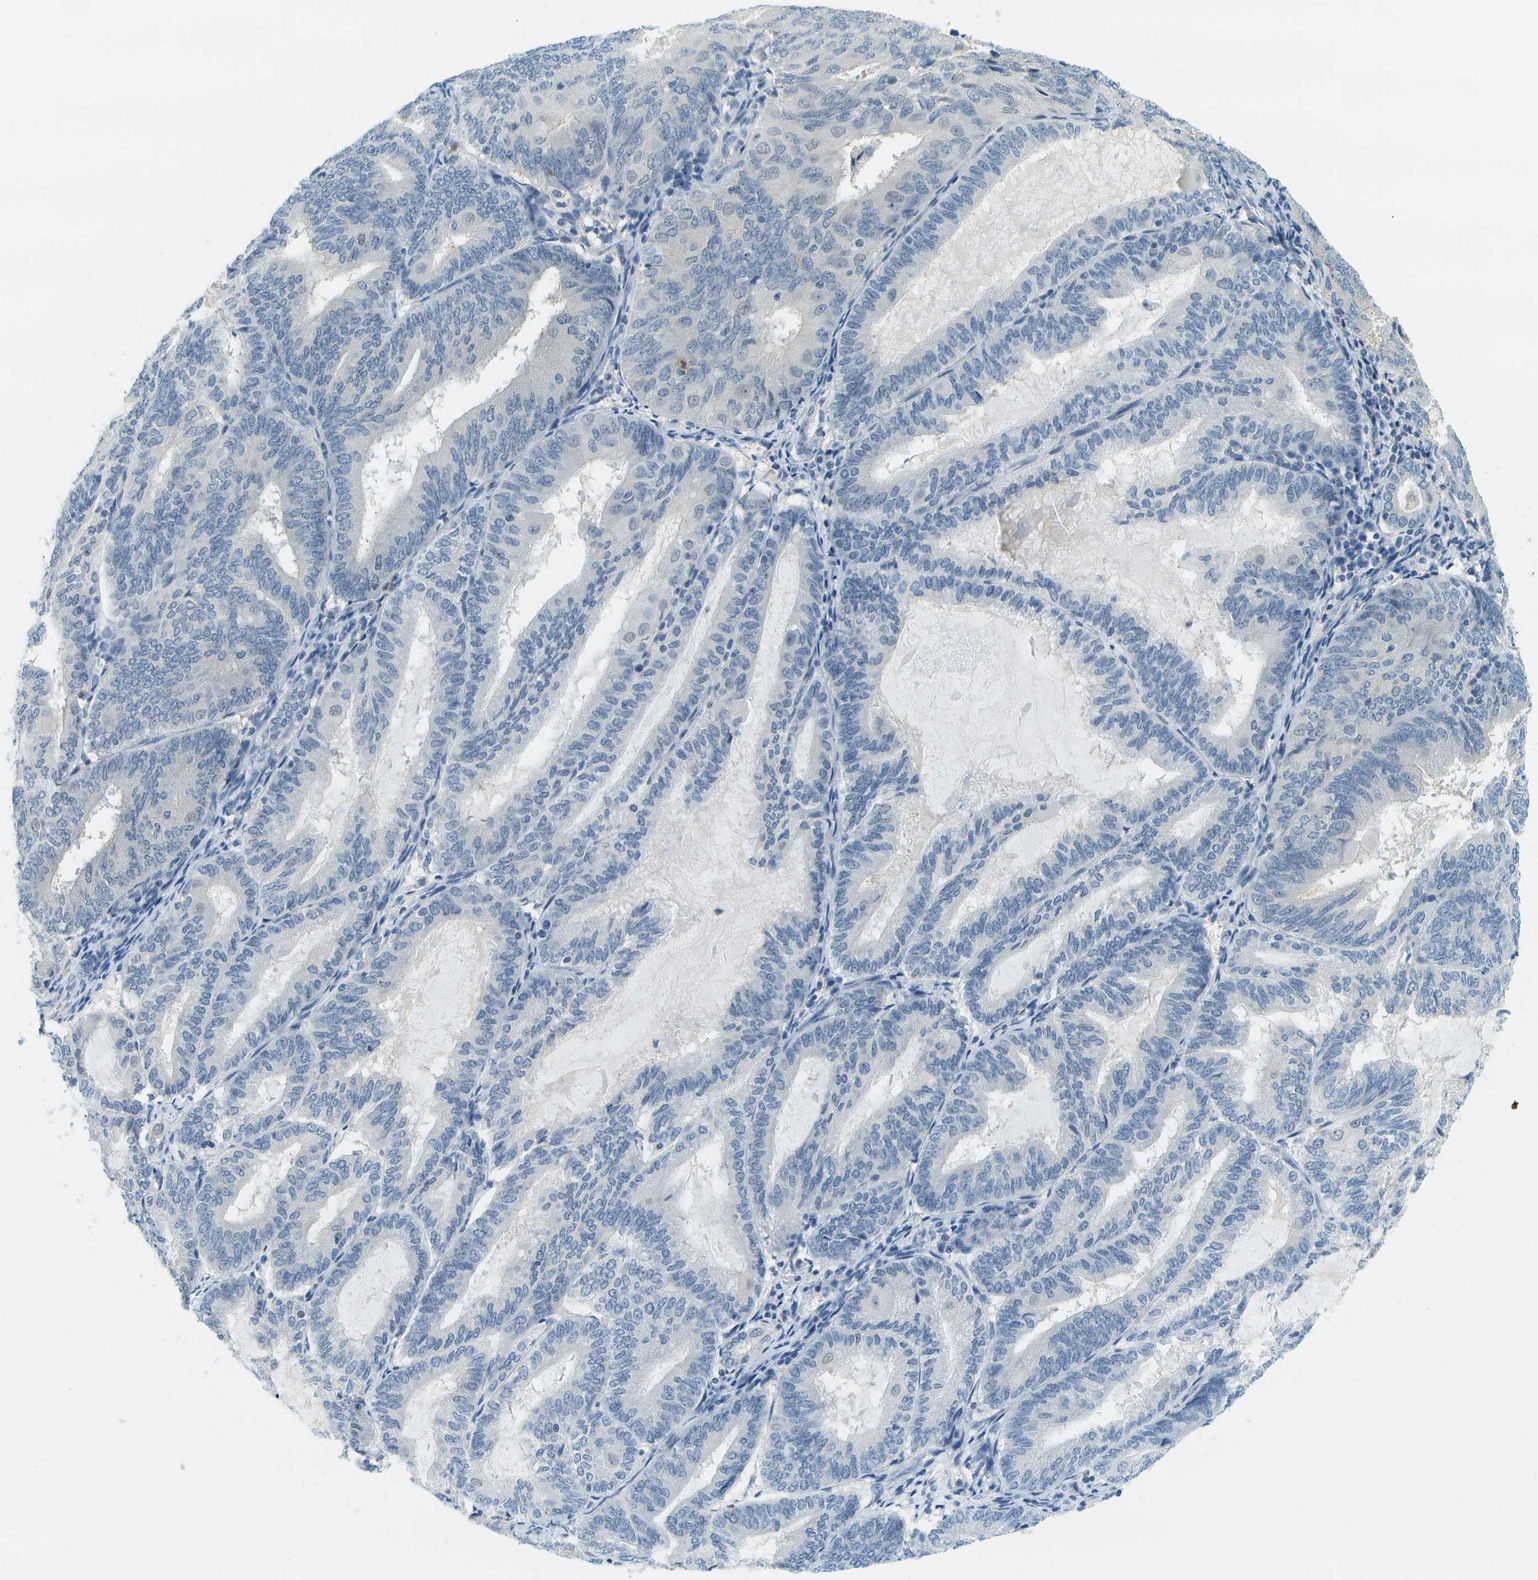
{"staining": {"intensity": "negative", "quantity": "none", "location": "none"}, "tissue": "endometrial cancer", "cell_type": "Tumor cells", "image_type": "cancer", "snomed": [{"axis": "morphology", "description": "Adenocarcinoma, NOS"}, {"axis": "topography", "description": "Endometrium"}], "caption": "Tumor cells are negative for brown protein staining in adenocarcinoma (endometrial). (DAB (3,3'-diaminobenzidine) immunohistochemistry (IHC) with hematoxylin counter stain).", "gene": "RASGRP2", "patient": {"sex": "female", "age": 81}}